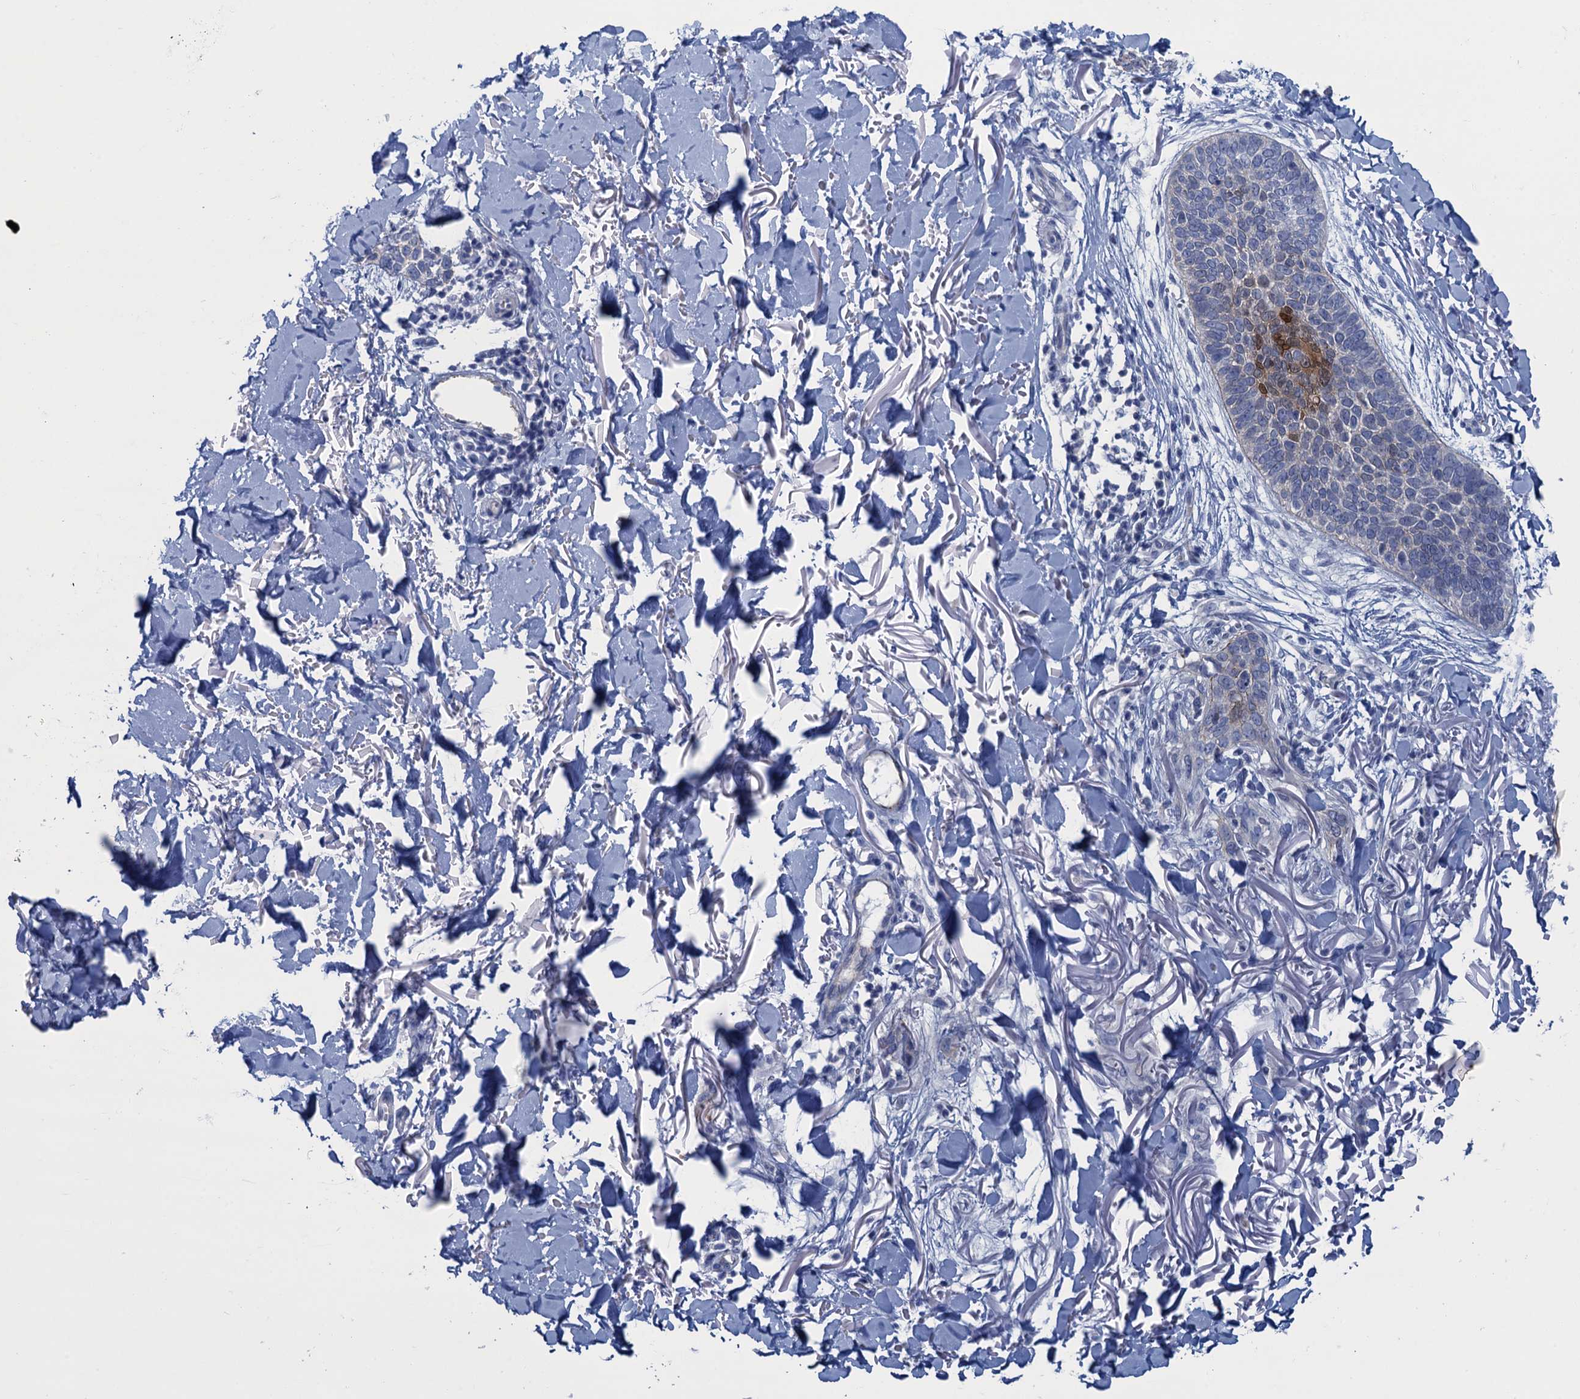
{"staining": {"intensity": "moderate", "quantity": "<25%", "location": "cytoplasmic/membranous,nuclear"}, "tissue": "skin cancer", "cell_type": "Tumor cells", "image_type": "cancer", "snomed": [{"axis": "morphology", "description": "Basal cell carcinoma"}, {"axis": "topography", "description": "Skin"}], "caption": "Skin cancer (basal cell carcinoma) was stained to show a protein in brown. There is low levels of moderate cytoplasmic/membranous and nuclear positivity in about <25% of tumor cells. (Stains: DAB (3,3'-diaminobenzidine) in brown, nuclei in blue, Microscopy: brightfield microscopy at high magnification).", "gene": "CALML5", "patient": {"sex": "male", "age": 85}}